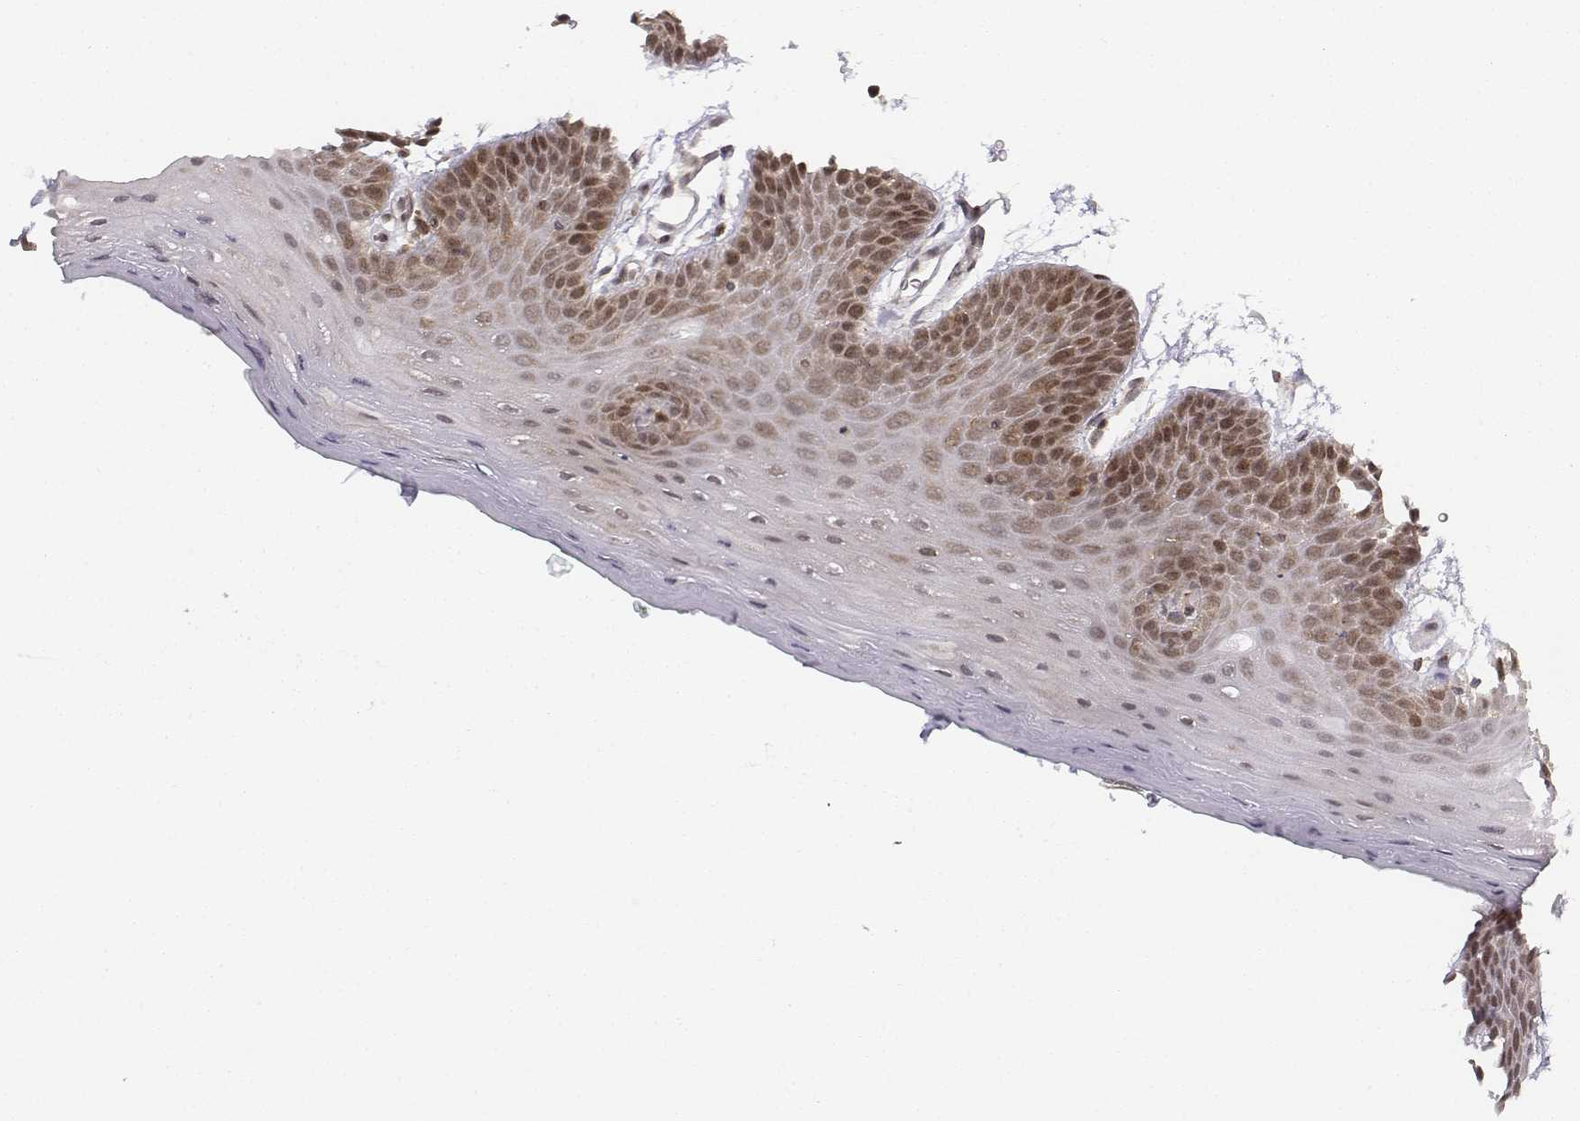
{"staining": {"intensity": "moderate", "quantity": "25%-75%", "location": "cytoplasmic/membranous,nuclear"}, "tissue": "oral mucosa", "cell_type": "Squamous epithelial cells", "image_type": "normal", "snomed": [{"axis": "morphology", "description": "Normal tissue, NOS"}, {"axis": "morphology", "description": "Squamous cell carcinoma, NOS"}, {"axis": "topography", "description": "Oral tissue"}, {"axis": "topography", "description": "Head-Neck"}], "caption": "Normal oral mucosa exhibits moderate cytoplasmic/membranous,nuclear expression in approximately 25%-75% of squamous epithelial cells.", "gene": "ZFYVE19", "patient": {"sex": "female", "age": 50}}